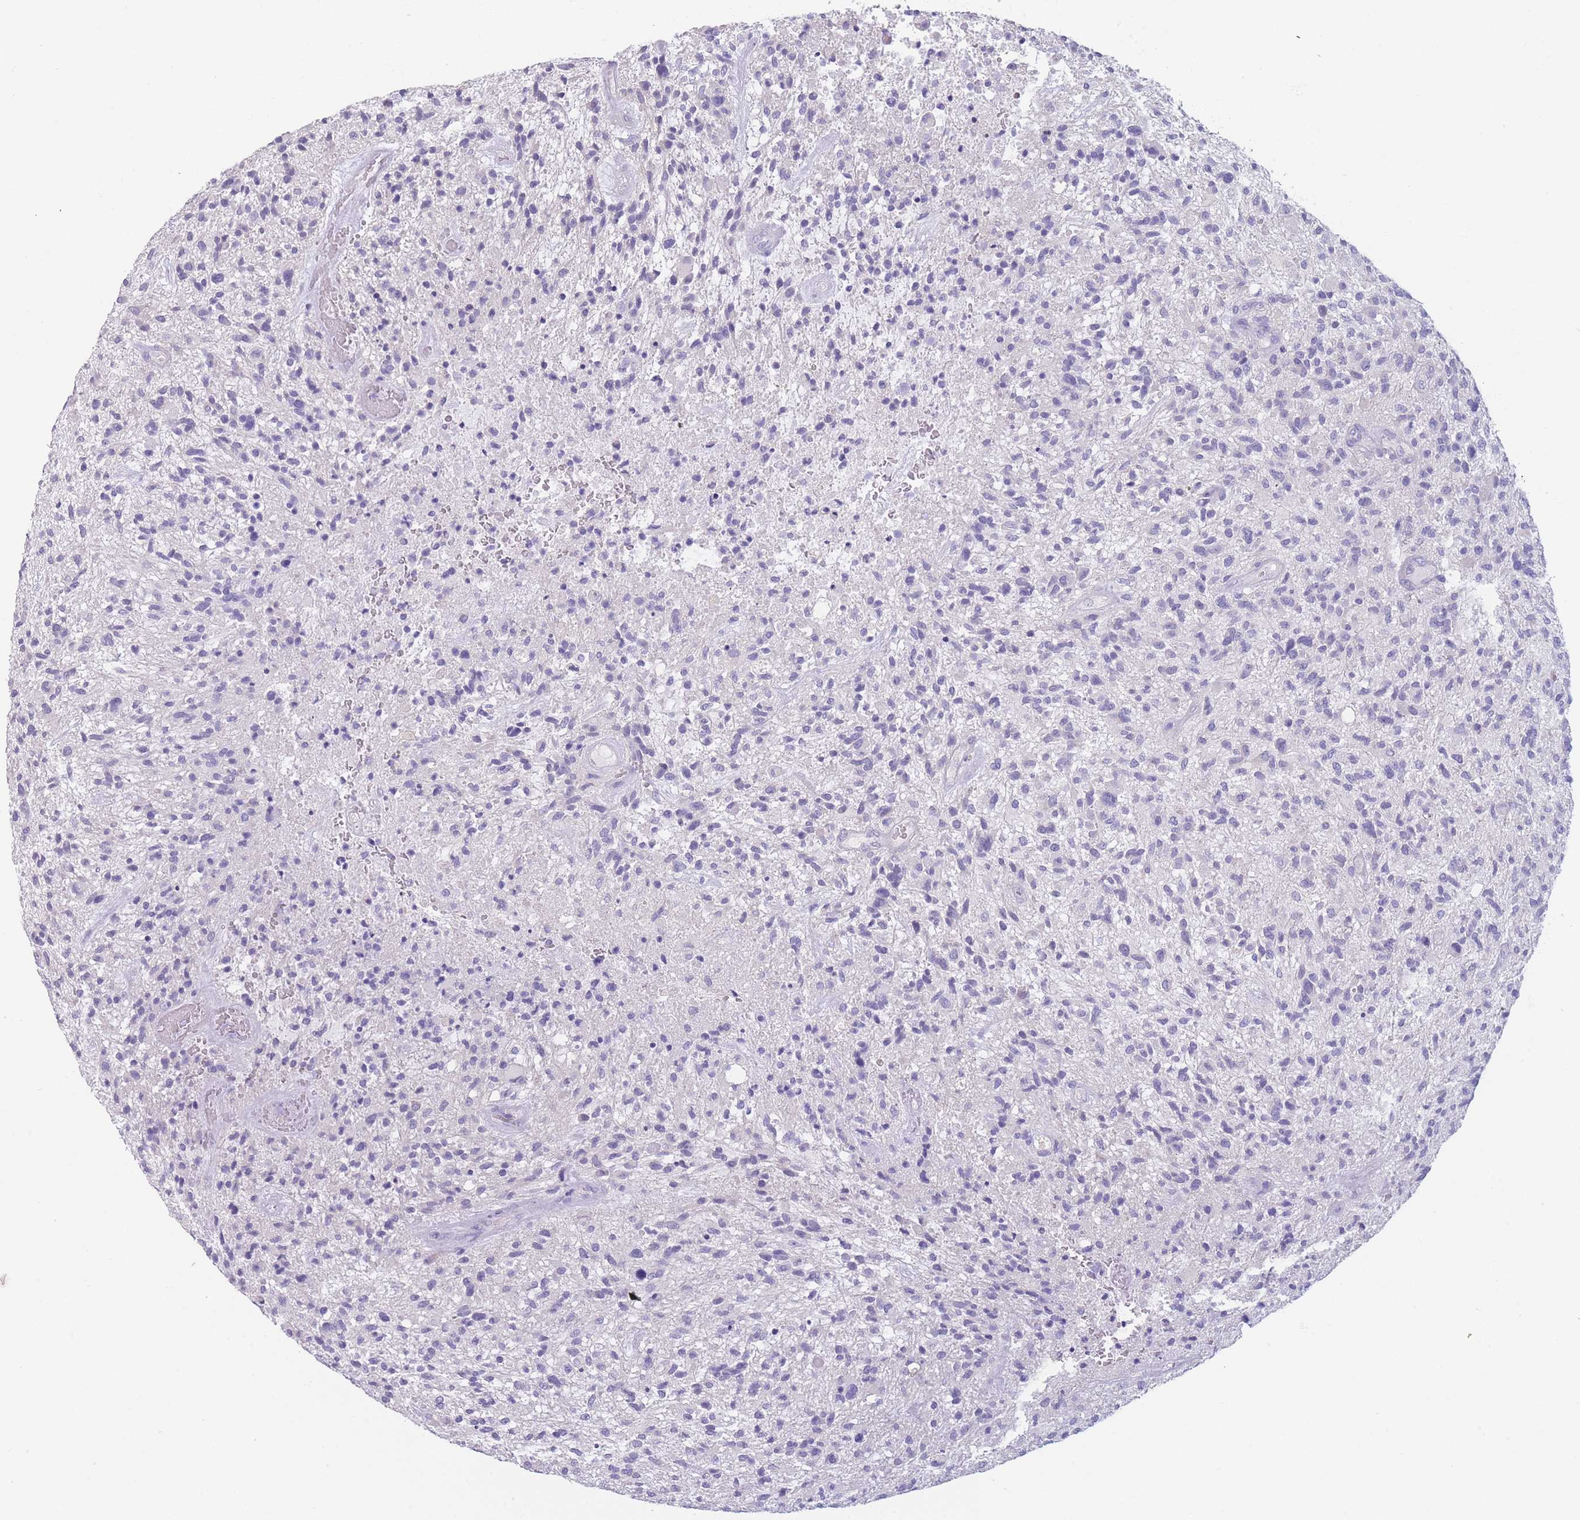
{"staining": {"intensity": "negative", "quantity": "none", "location": "none"}, "tissue": "glioma", "cell_type": "Tumor cells", "image_type": "cancer", "snomed": [{"axis": "morphology", "description": "Glioma, malignant, High grade"}, {"axis": "topography", "description": "Brain"}], "caption": "A high-resolution image shows immunohistochemistry (IHC) staining of high-grade glioma (malignant), which demonstrates no significant positivity in tumor cells. (DAB immunohistochemistry visualized using brightfield microscopy, high magnification).", "gene": "ZNF627", "patient": {"sex": "male", "age": 47}}